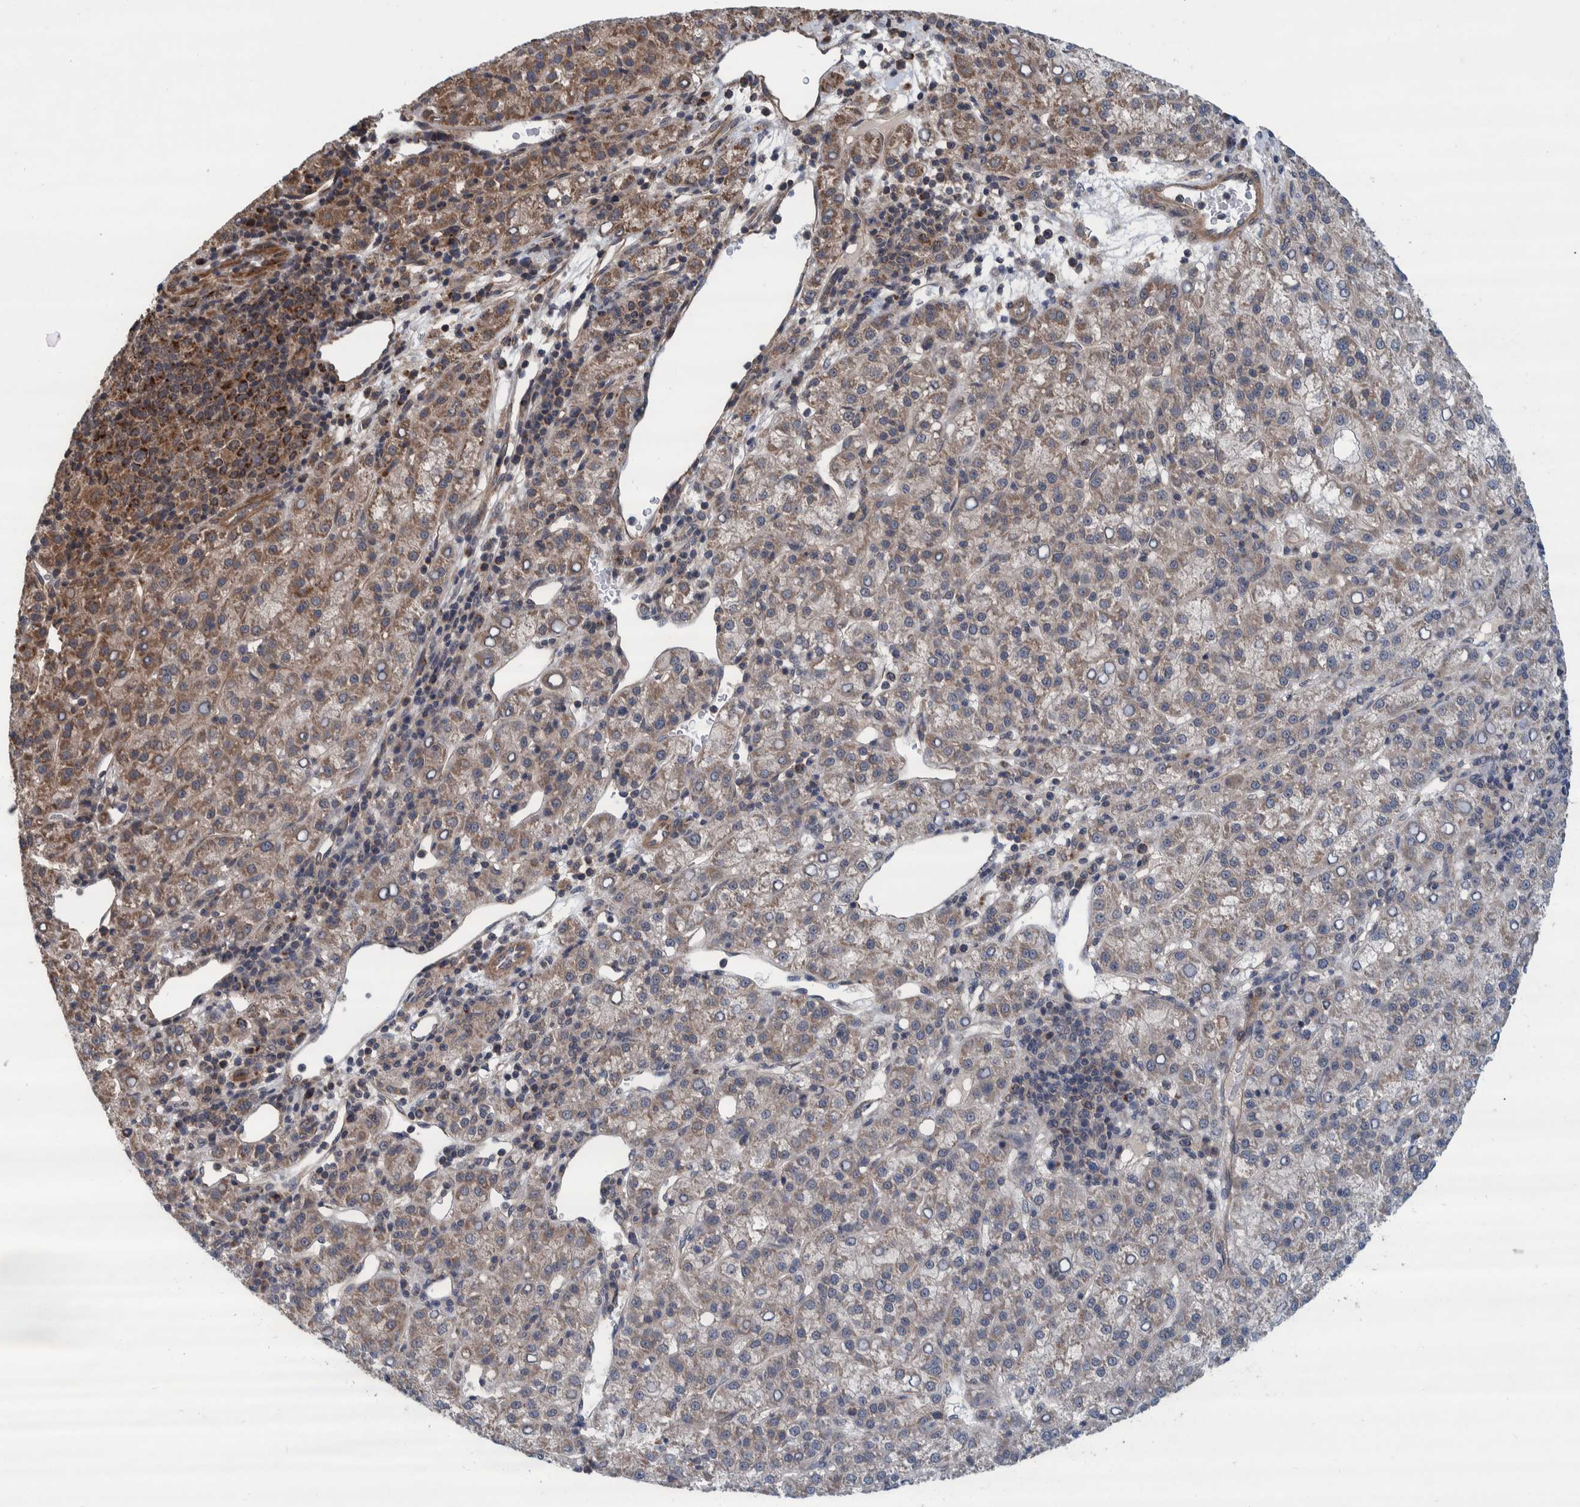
{"staining": {"intensity": "moderate", "quantity": "25%-75%", "location": "cytoplasmic/membranous"}, "tissue": "liver cancer", "cell_type": "Tumor cells", "image_type": "cancer", "snomed": [{"axis": "morphology", "description": "Carcinoma, Hepatocellular, NOS"}, {"axis": "topography", "description": "Liver"}], "caption": "DAB immunohistochemical staining of hepatocellular carcinoma (liver) exhibits moderate cytoplasmic/membranous protein staining in approximately 25%-75% of tumor cells. Using DAB (brown) and hematoxylin (blue) stains, captured at high magnification using brightfield microscopy.", "gene": "MRPS7", "patient": {"sex": "female", "age": 58}}